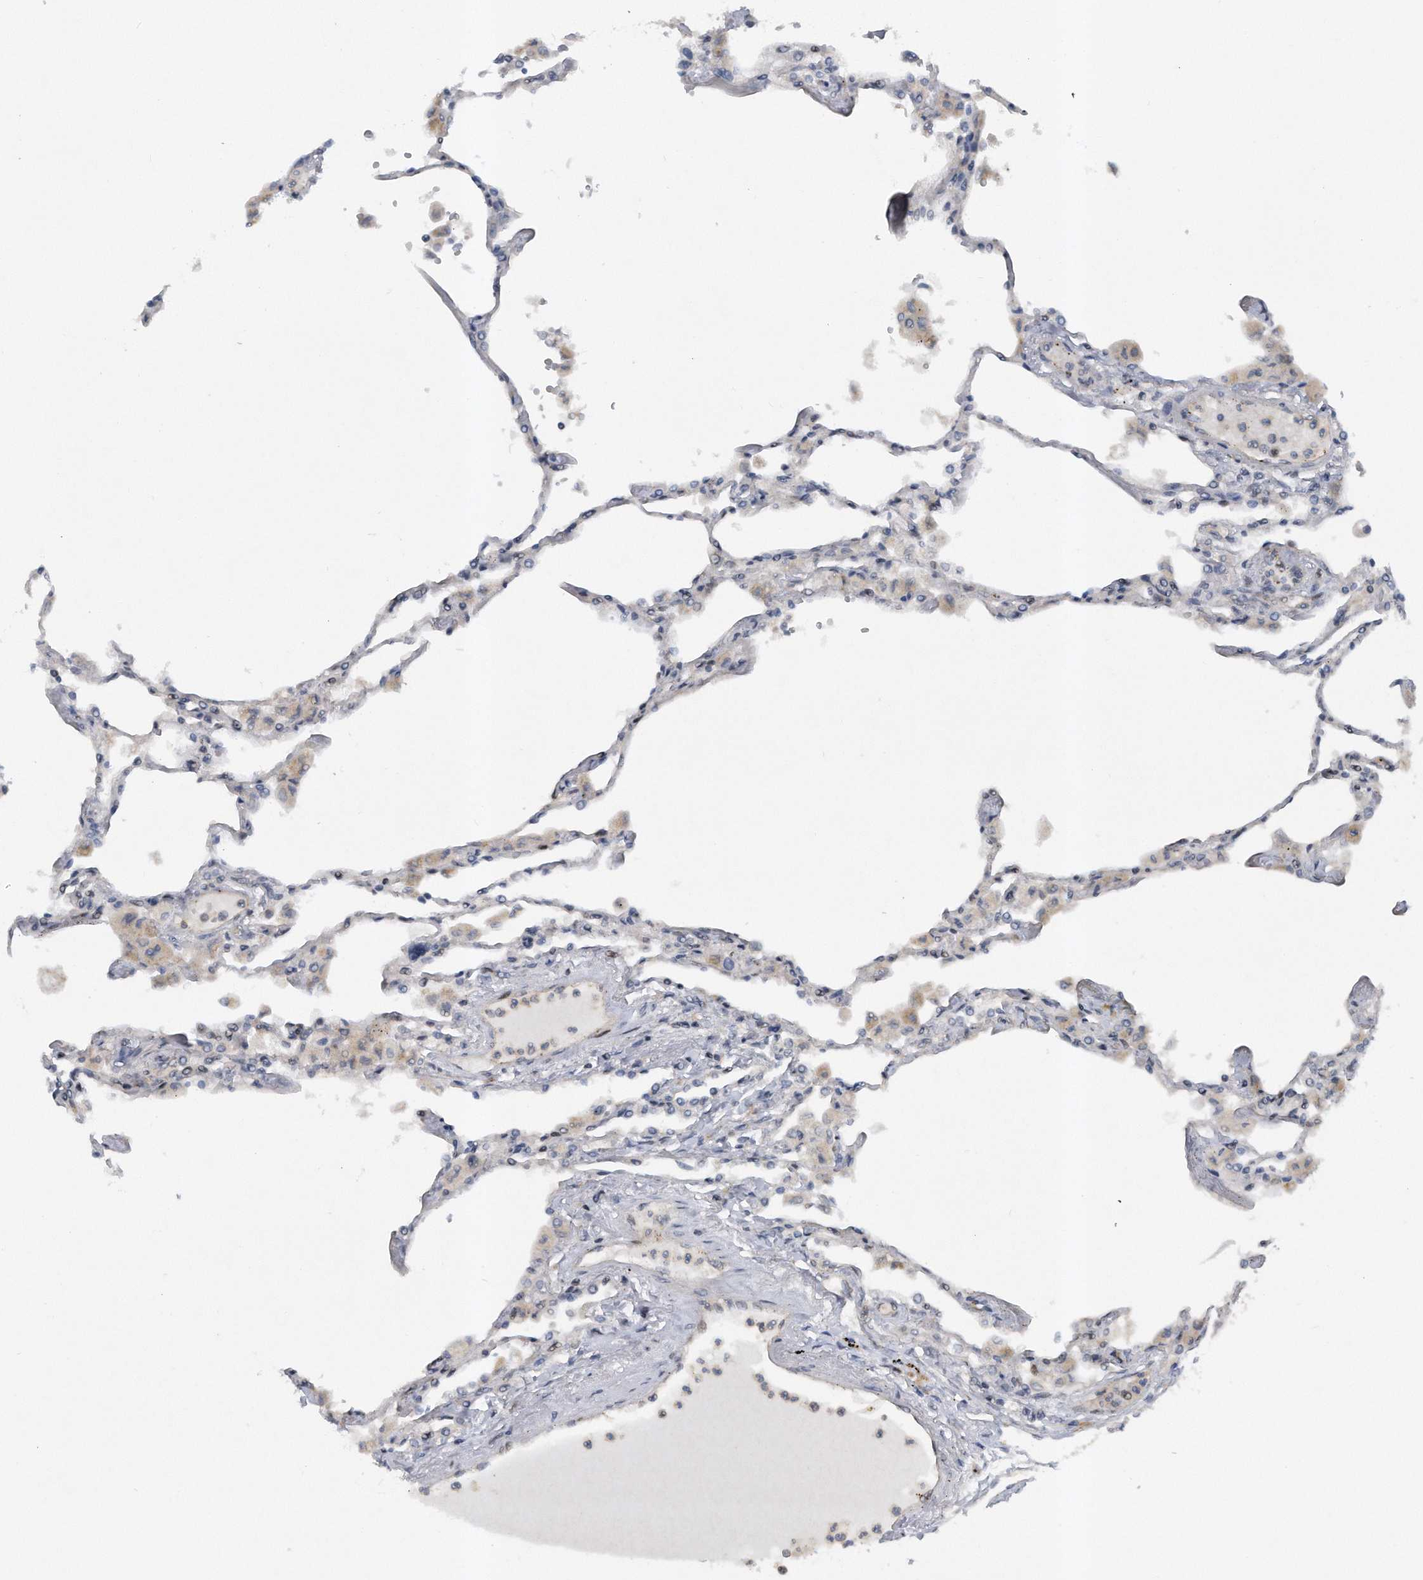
{"staining": {"intensity": "strong", "quantity": "<25%", "location": "cytoplasmic/membranous"}, "tissue": "lung", "cell_type": "Alveolar cells", "image_type": "normal", "snomed": [{"axis": "morphology", "description": "Normal tissue, NOS"}, {"axis": "topography", "description": "Bronchus"}, {"axis": "topography", "description": "Lung"}], "caption": "A high-resolution micrograph shows IHC staining of unremarkable lung, which shows strong cytoplasmic/membranous expression in approximately <25% of alveolar cells.", "gene": "PGBD2", "patient": {"sex": "female", "age": 49}}